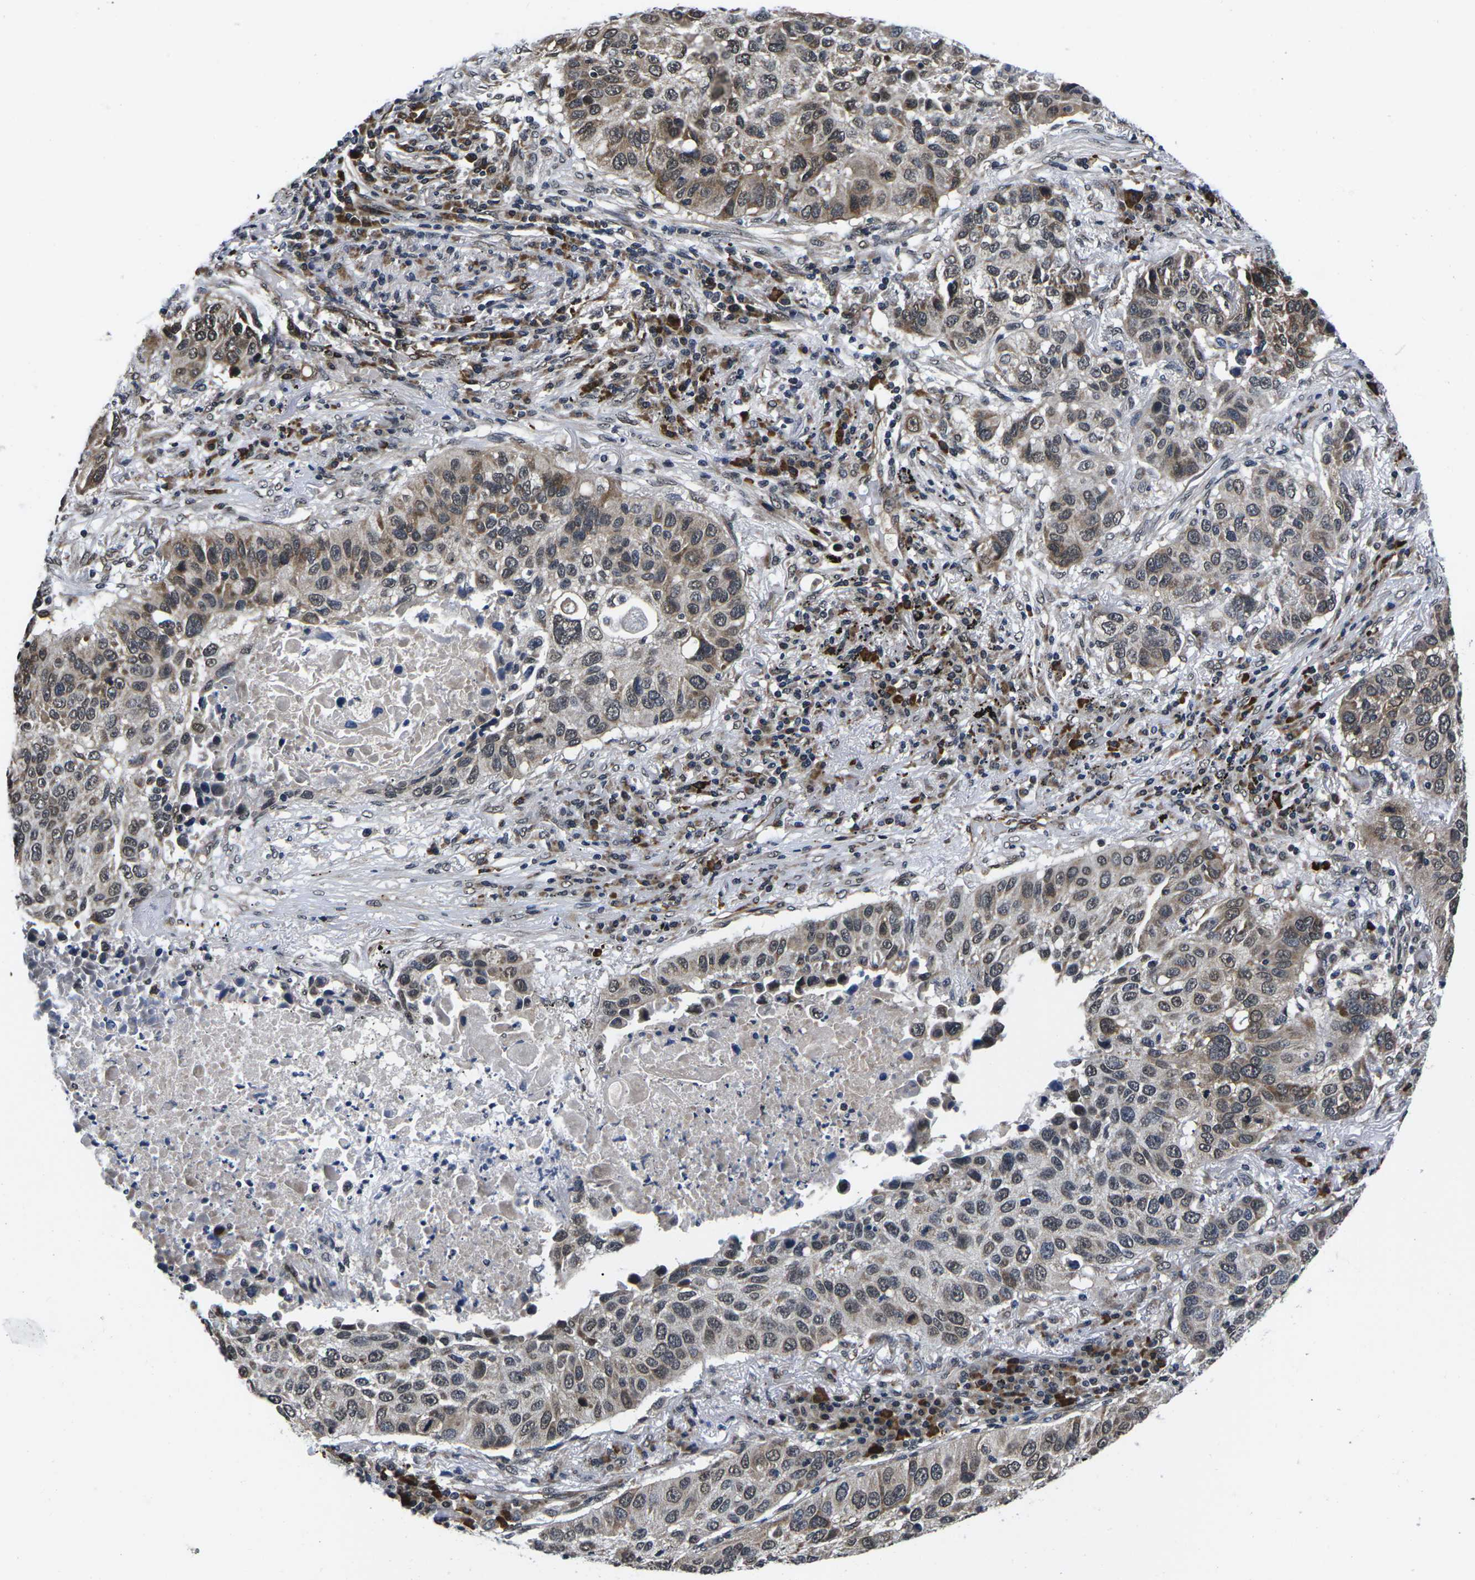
{"staining": {"intensity": "moderate", "quantity": "25%-75%", "location": "cytoplasmic/membranous,nuclear"}, "tissue": "lung cancer", "cell_type": "Tumor cells", "image_type": "cancer", "snomed": [{"axis": "morphology", "description": "Squamous cell carcinoma, NOS"}, {"axis": "topography", "description": "Lung"}], "caption": "The micrograph demonstrates immunohistochemical staining of lung squamous cell carcinoma. There is moderate cytoplasmic/membranous and nuclear expression is seen in about 25%-75% of tumor cells. (DAB IHC, brown staining for protein, blue staining for nuclei).", "gene": "CCNE1", "patient": {"sex": "male", "age": 57}}